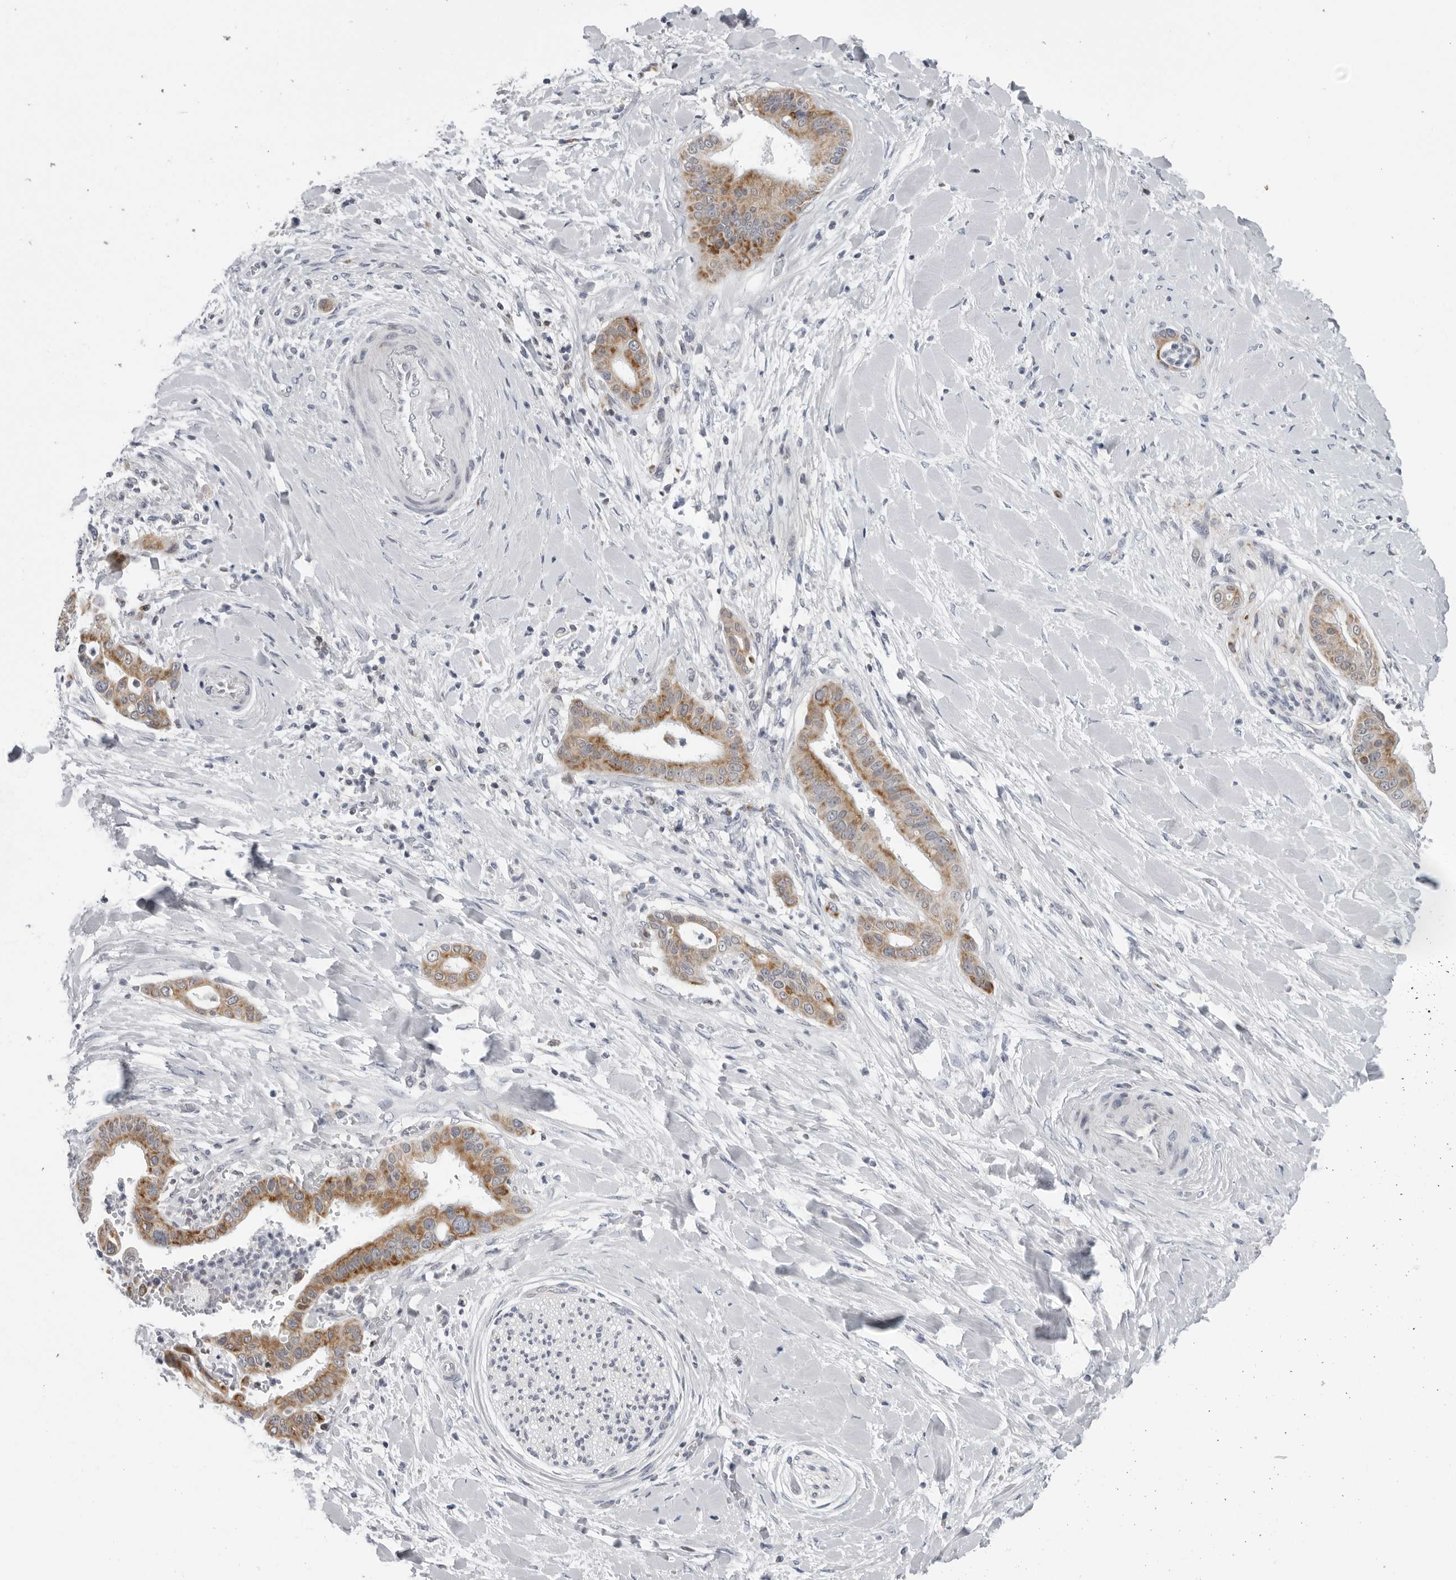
{"staining": {"intensity": "moderate", "quantity": ">75%", "location": "cytoplasmic/membranous"}, "tissue": "liver cancer", "cell_type": "Tumor cells", "image_type": "cancer", "snomed": [{"axis": "morphology", "description": "Cholangiocarcinoma"}, {"axis": "topography", "description": "Liver"}], "caption": "This photomicrograph exhibits liver cancer stained with IHC to label a protein in brown. The cytoplasmic/membranous of tumor cells show moderate positivity for the protein. Nuclei are counter-stained blue.", "gene": "CPT2", "patient": {"sex": "female", "age": 54}}